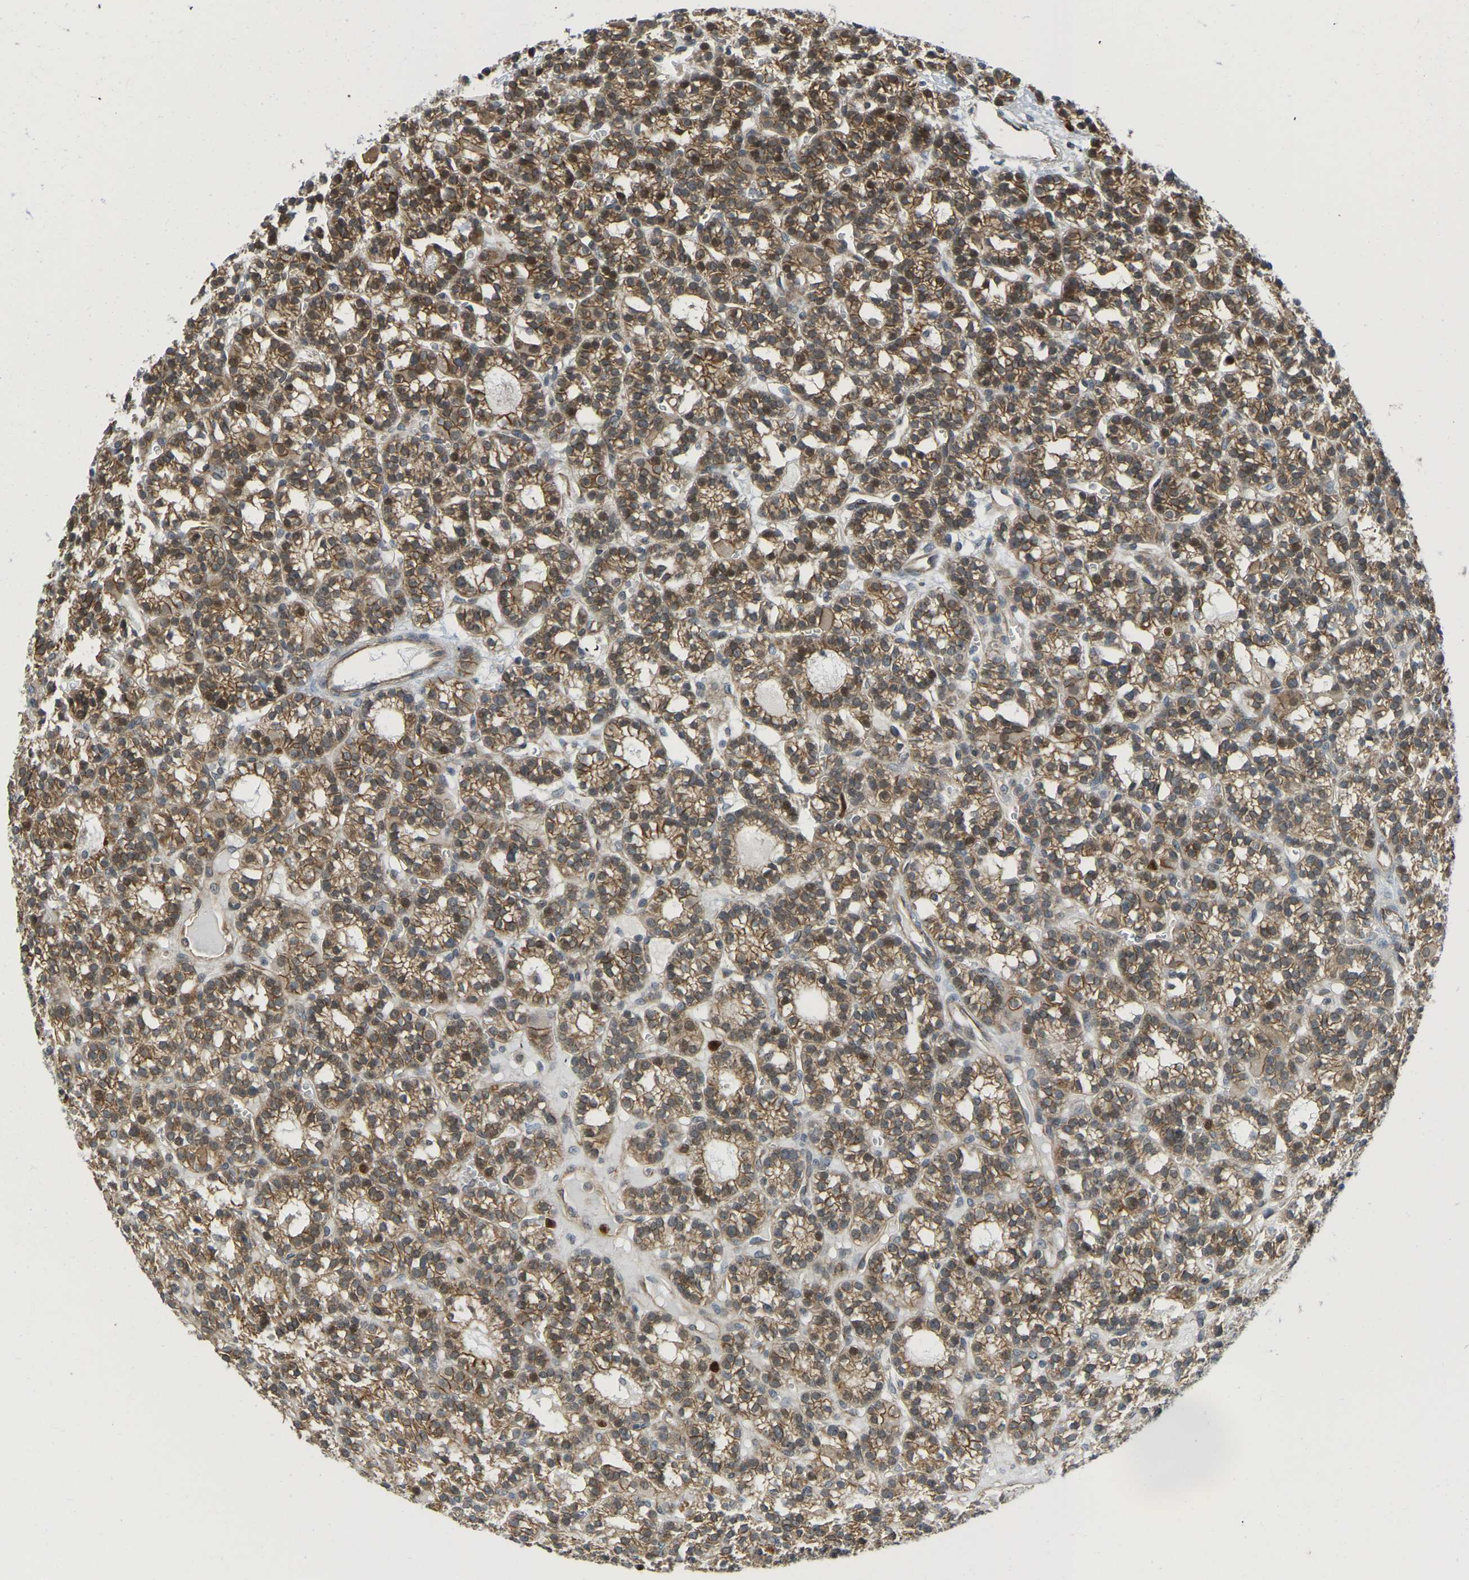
{"staining": {"intensity": "moderate", "quantity": ">75%", "location": "cytoplasmic/membranous,nuclear"}, "tissue": "parathyroid gland", "cell_type": "Glandular cells", "image_type": "normal", "snomed": [{"axis": "morphology", "description": "Normal tissue, NOS"}, {"axis": "morphology", "description": "Adenoma, NOS"}, {"axis": "topography", "description": "Parathyroid gland"}], "caption": "Moderate cytoplasmic/membranous,nuclear positivity for a protein is seen in about >75% of glandular cells of benign parathyroid gland using immunohistochemistry.", "gene": "SERPINB5", "patient": {"sex": "female", "age": 58}}